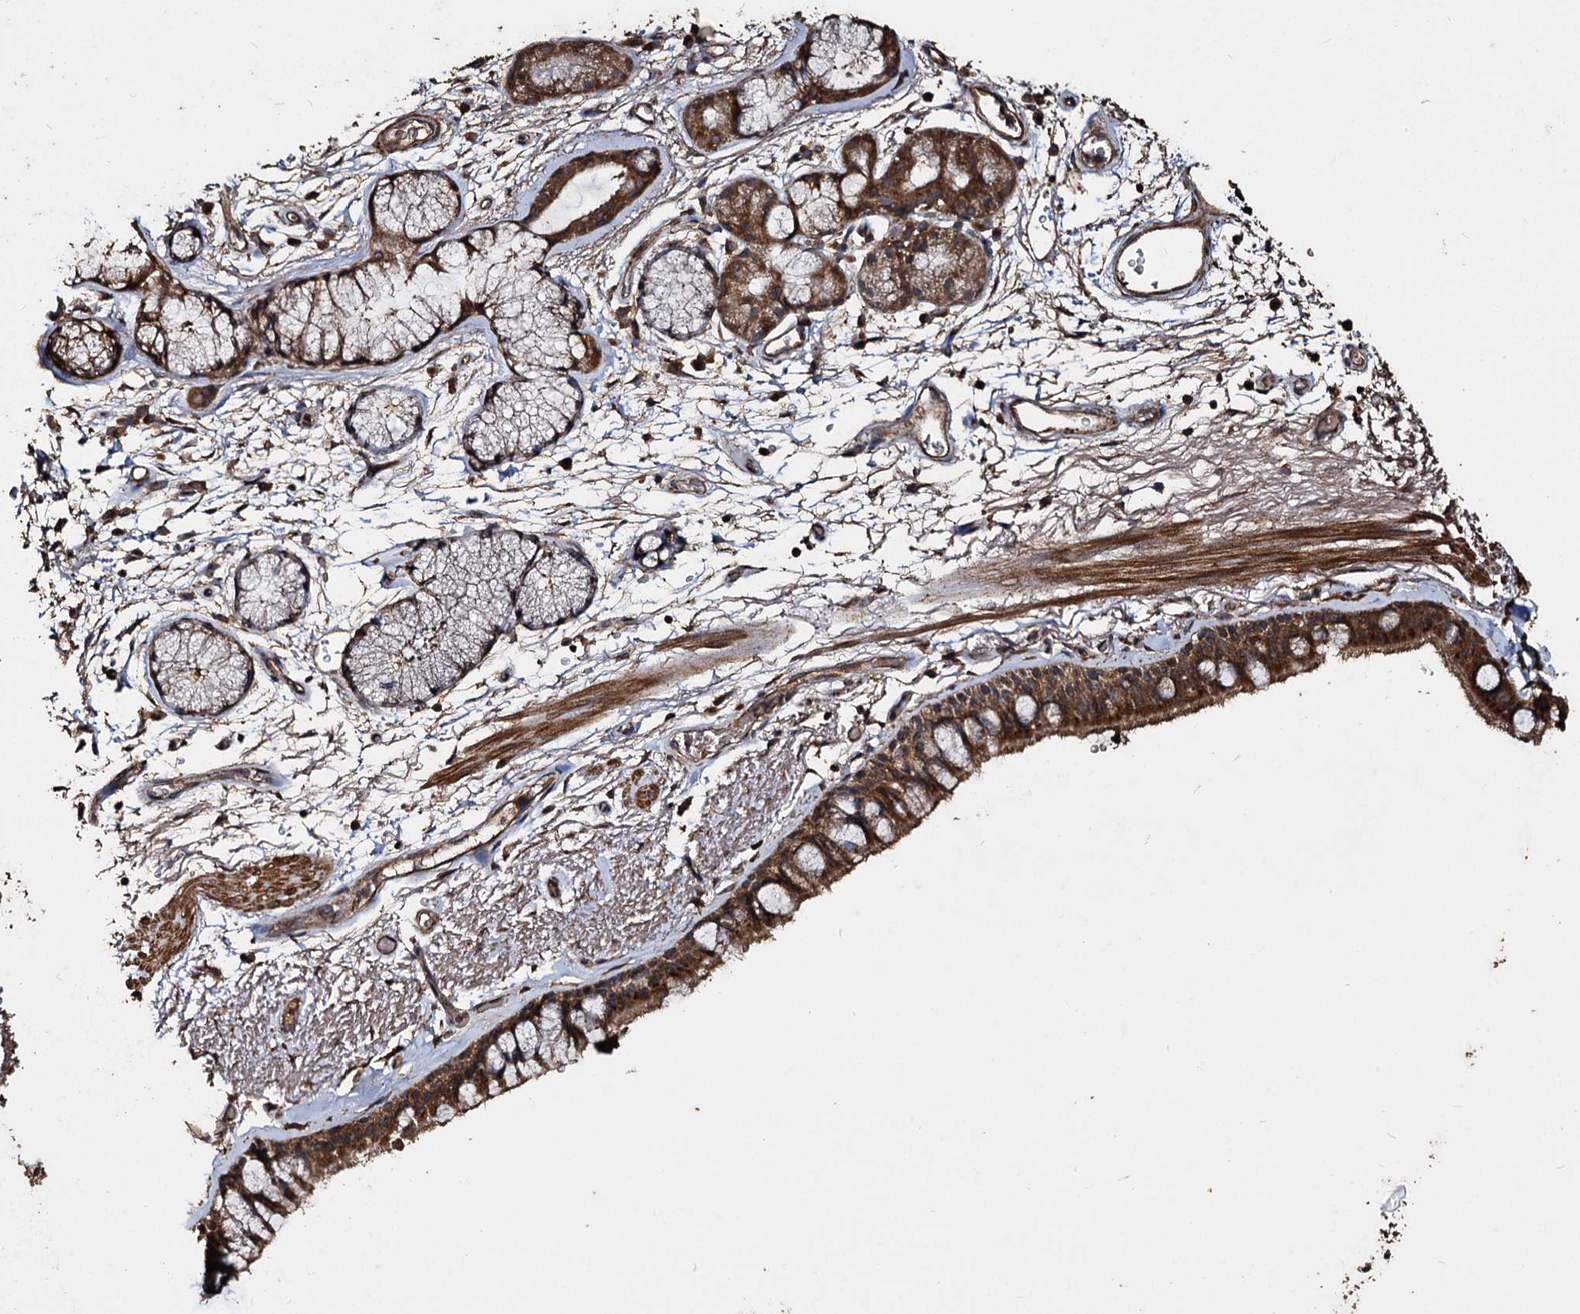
{"staining": {"intensity": "strong", "quantity": ">75%", "location": "cytoplasmic/membranous"}, "tissue": "bronchus", "cell_type": "Respiratory epithelial cells", "image_type": "normal", "snomed": [{"axis": "morphology", "description": "Normal tissue, NOS"}, {"axis": "topography", "description": "Bronchus"}], "caption": "DAB (3,3'-diaminobenzidine) immunohistochemical staining of unremarkable bronchus displays strong cytoplasmic/membranous protein expression in approximately >75% of respiratory epithelial cells.", "gene": "NOTCH2NLA", "patient": {"sex": "male", "age": 65}}